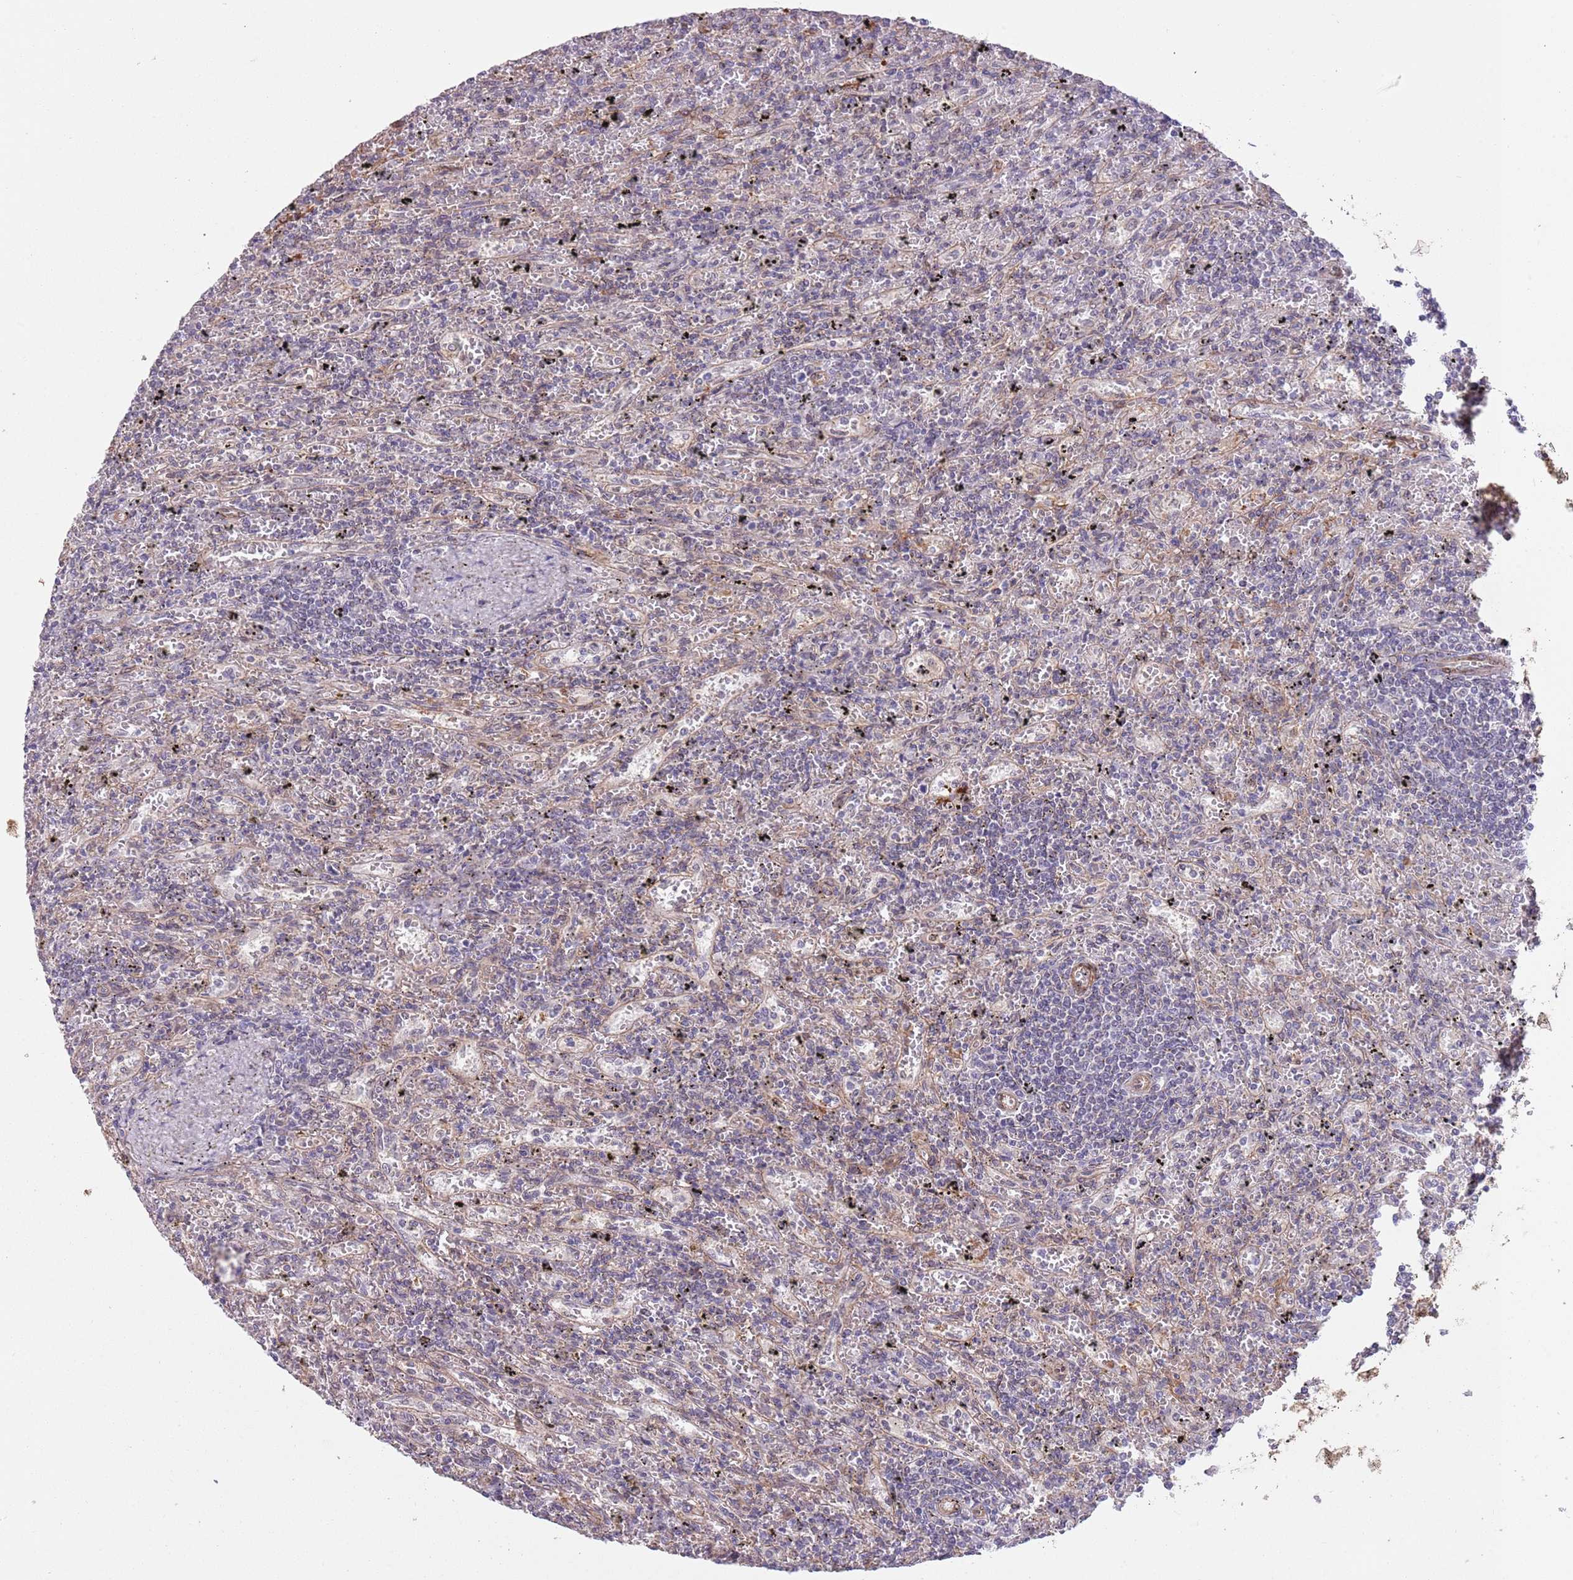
{"staining": {"intensity": "negative", "quantity": "none", "location": "none"}, "tissue": "lymphoma", "cell_type": "Tumor cells", "image_type": "cancer", "snomed": [{"axis": "morphology", "description": "Malignant lymphoma, non-Hodgkin's type, Low grade"}, {"axis": "topography", "description": "Spleen"}], "caption": "A high-resolution histopathology image shows immunohistochemistry staining of lymphoma, which exhibits no significant positivity in tumor cells. (DAB immunohistochemistry (IHC) with hematoxylin counter stain).", "gene": "CREBZF", "patient": {"sex": "male", "age": 76}}